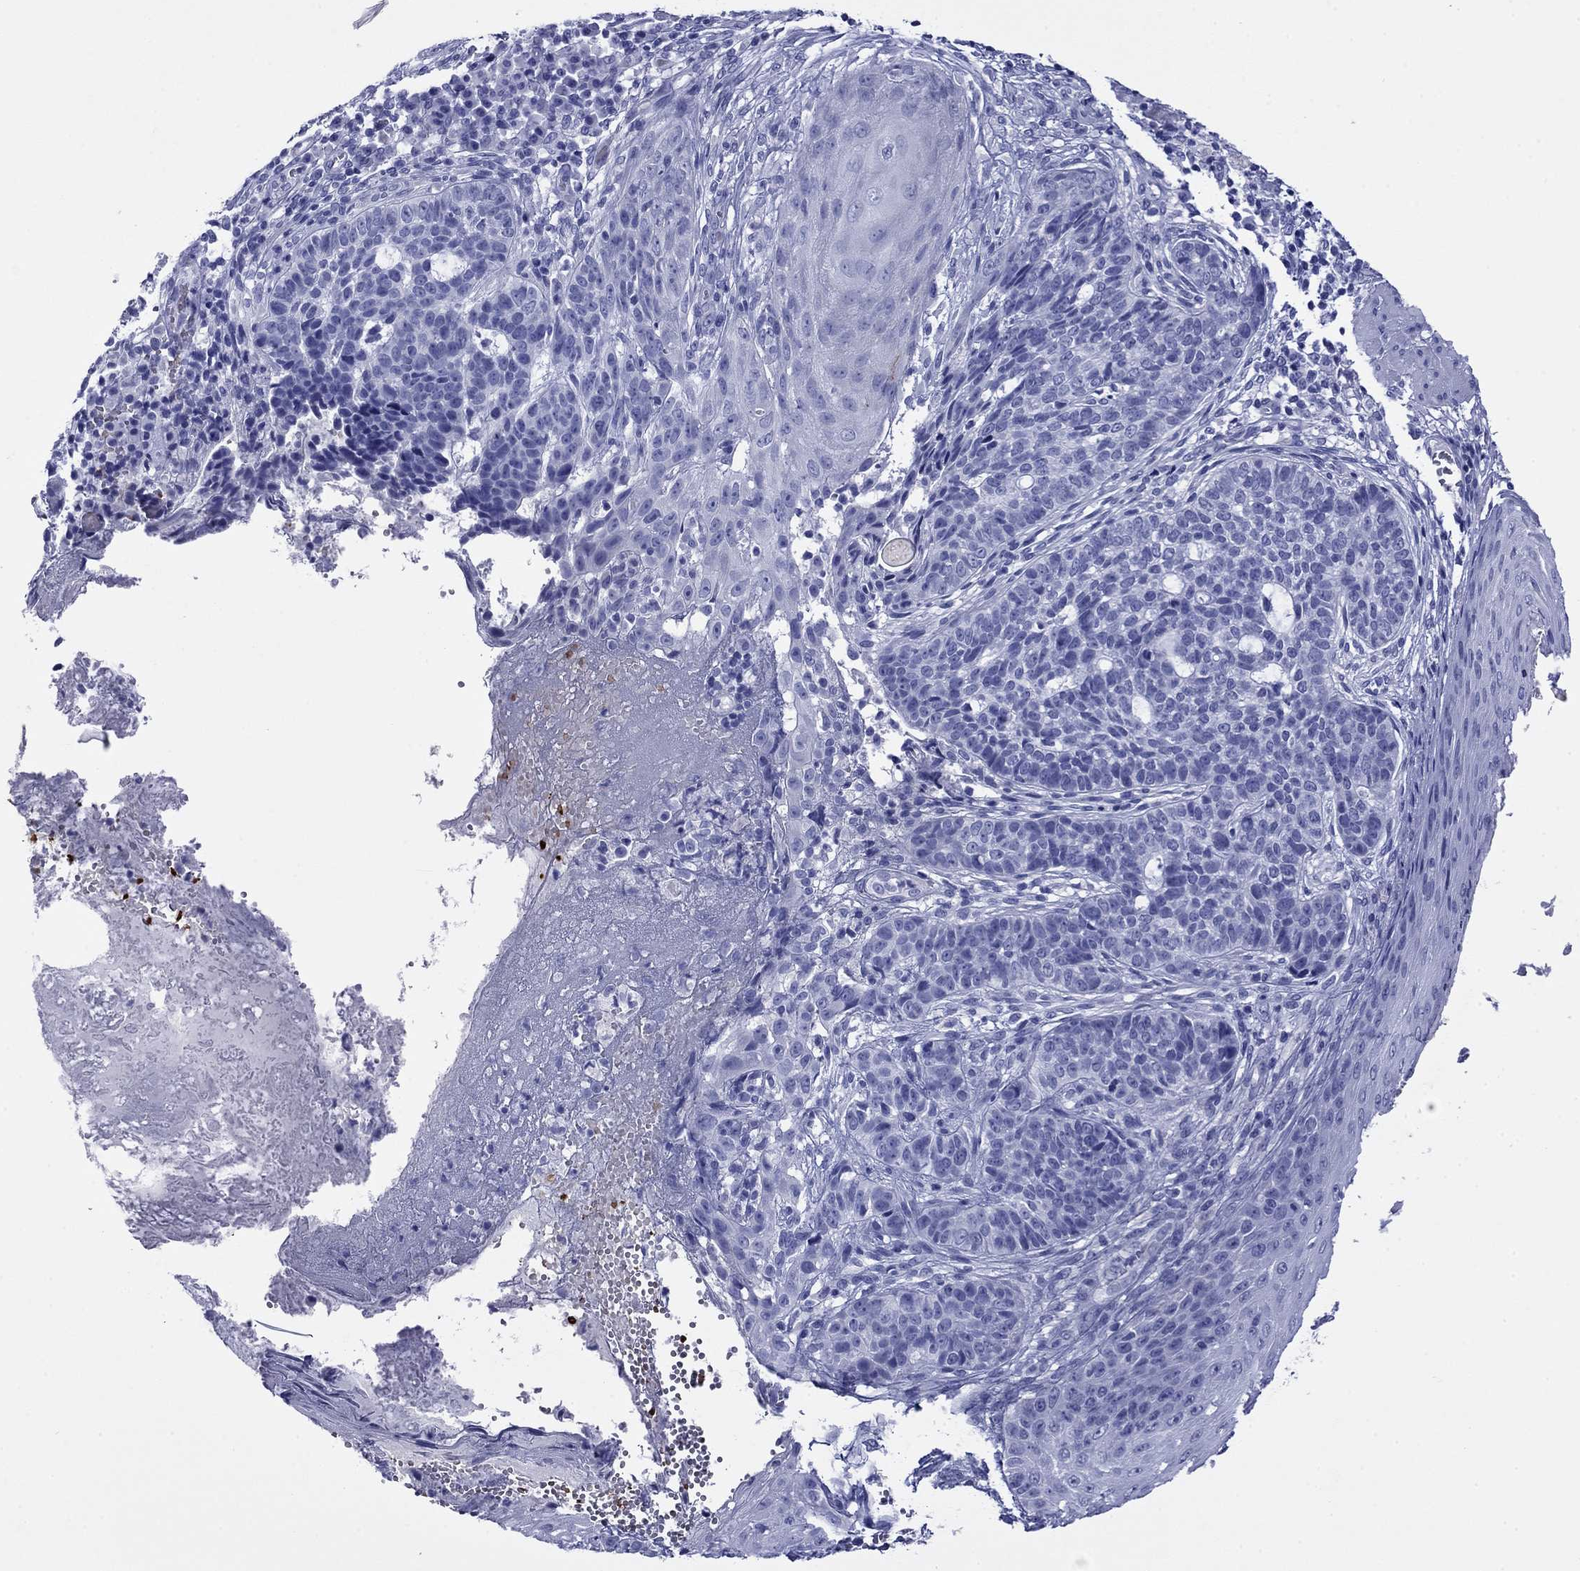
{"staining": {"intensity": "negative", "quantity": "none", "location": "none"}, "tissue": "skin cancer", "cell_type": "Tumor cells", "image_type": "cancer", "snomed": [{"axis": "morphology", "description": "Basal cell carcinoma"}, {"axis": "topography", "description": "Skin"}], "caption": "The image displays no significant staining in tumor cells of basal cell carcinoma (skin). (Stains: DAB (3,3'-diaminobenzidine) immunohistochemistry (IHC) with hematoxylin counter stain, Microscopy: brightfield microscopy at high magnification).", "gene": "ROM1", "patient": {"sex": "female", "age": 69}}